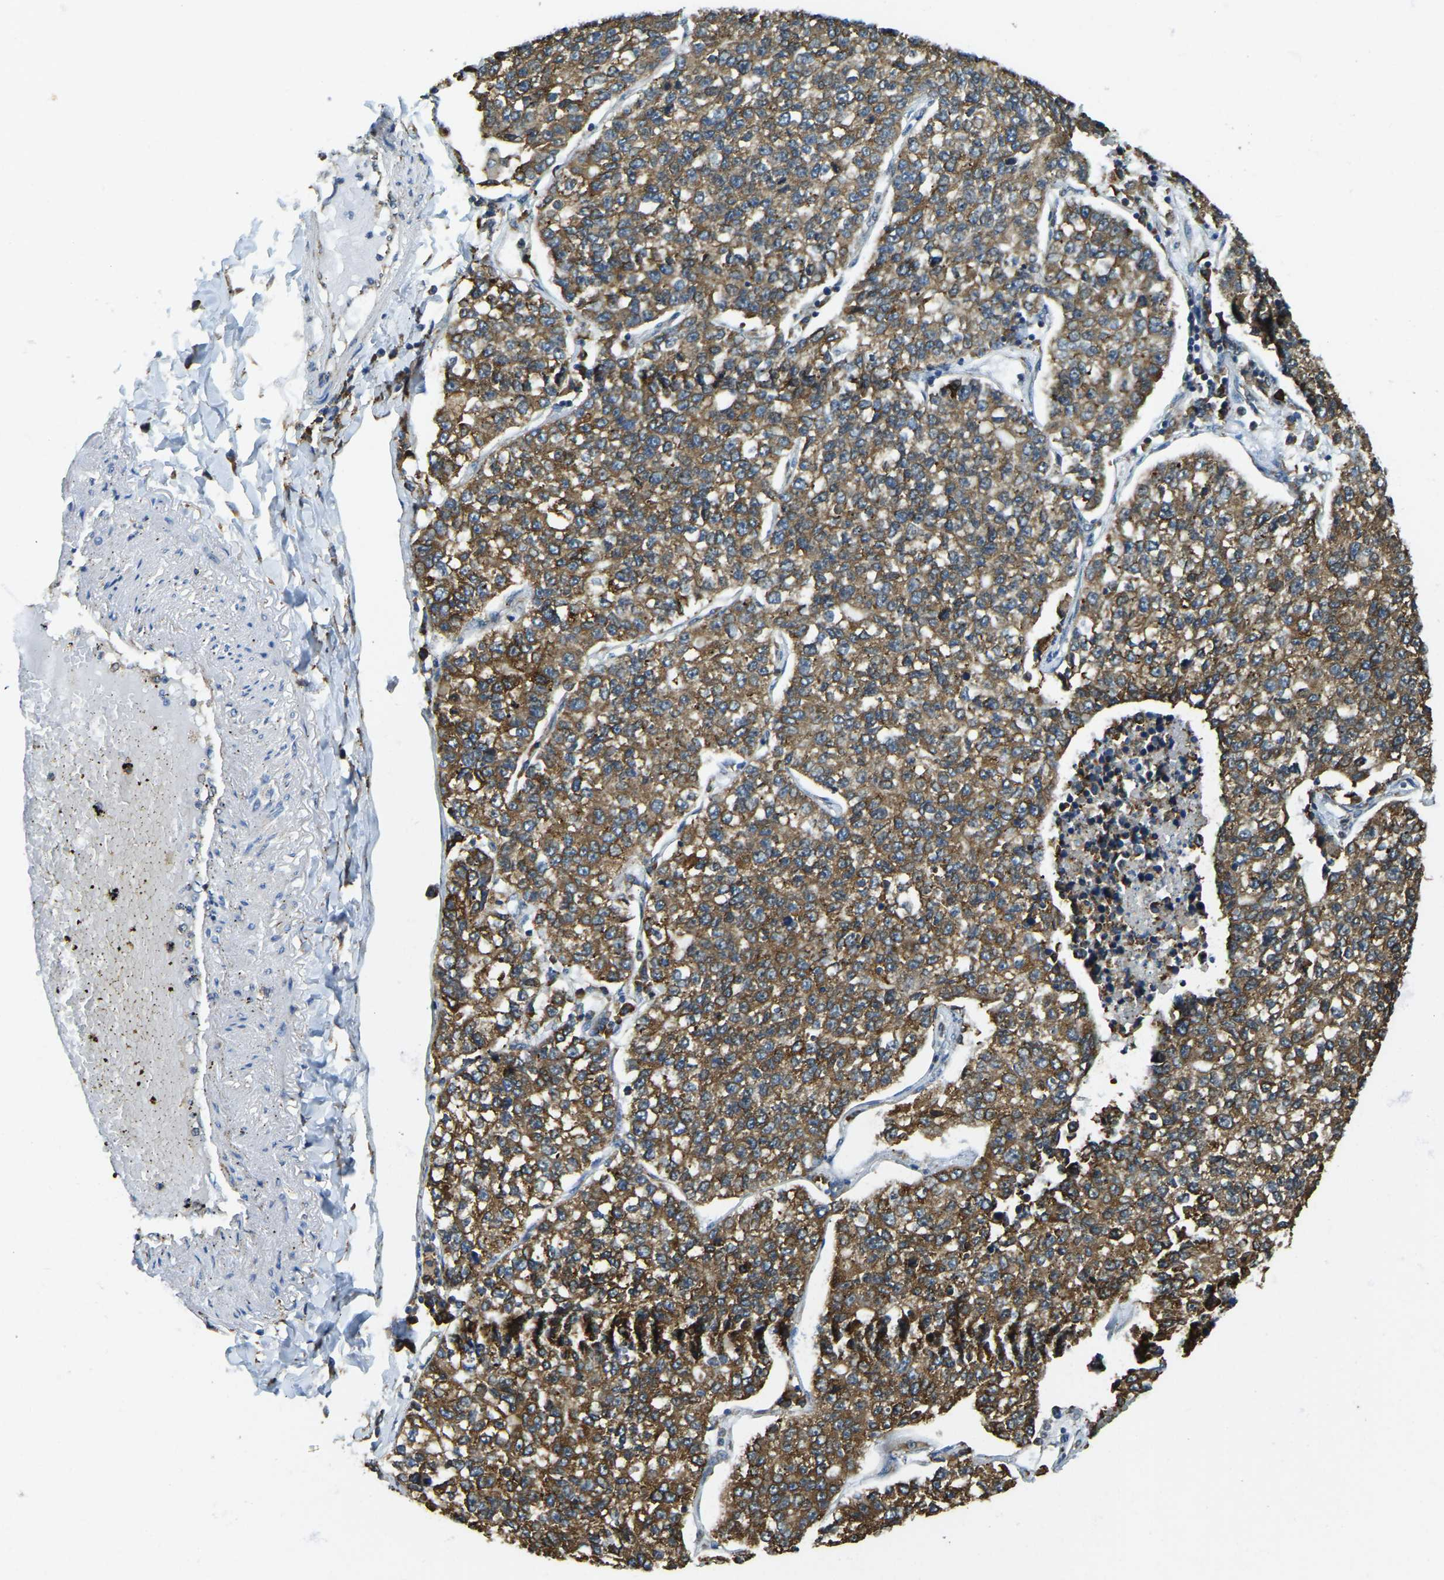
{"staining": {"intensity": "moderate", "quantity": ">75%", "location": "cytoplasmic/membranous"}, "tissue": "lung cancer", "cell_type": "Tumor cells", "image_type": "cancer", "snomed": [{"axis": "morphology", "description": "Adenocarcinoma, NOS"}, {"axis": "topography", "description": "Lung"}], "caption": "High-power microscopy captured an immunohistochemistry (IHC) image of adenocarcinoma (lung), revealing moderate cytoplasmic/membranous staining in about >75% of tumor cells. Immunohistochemistry (ihc) stains the protein of interest in brown and the nuclei are stained blue.", "gene": "RNF115", "patient": {"sex": "male", "age": 49}}